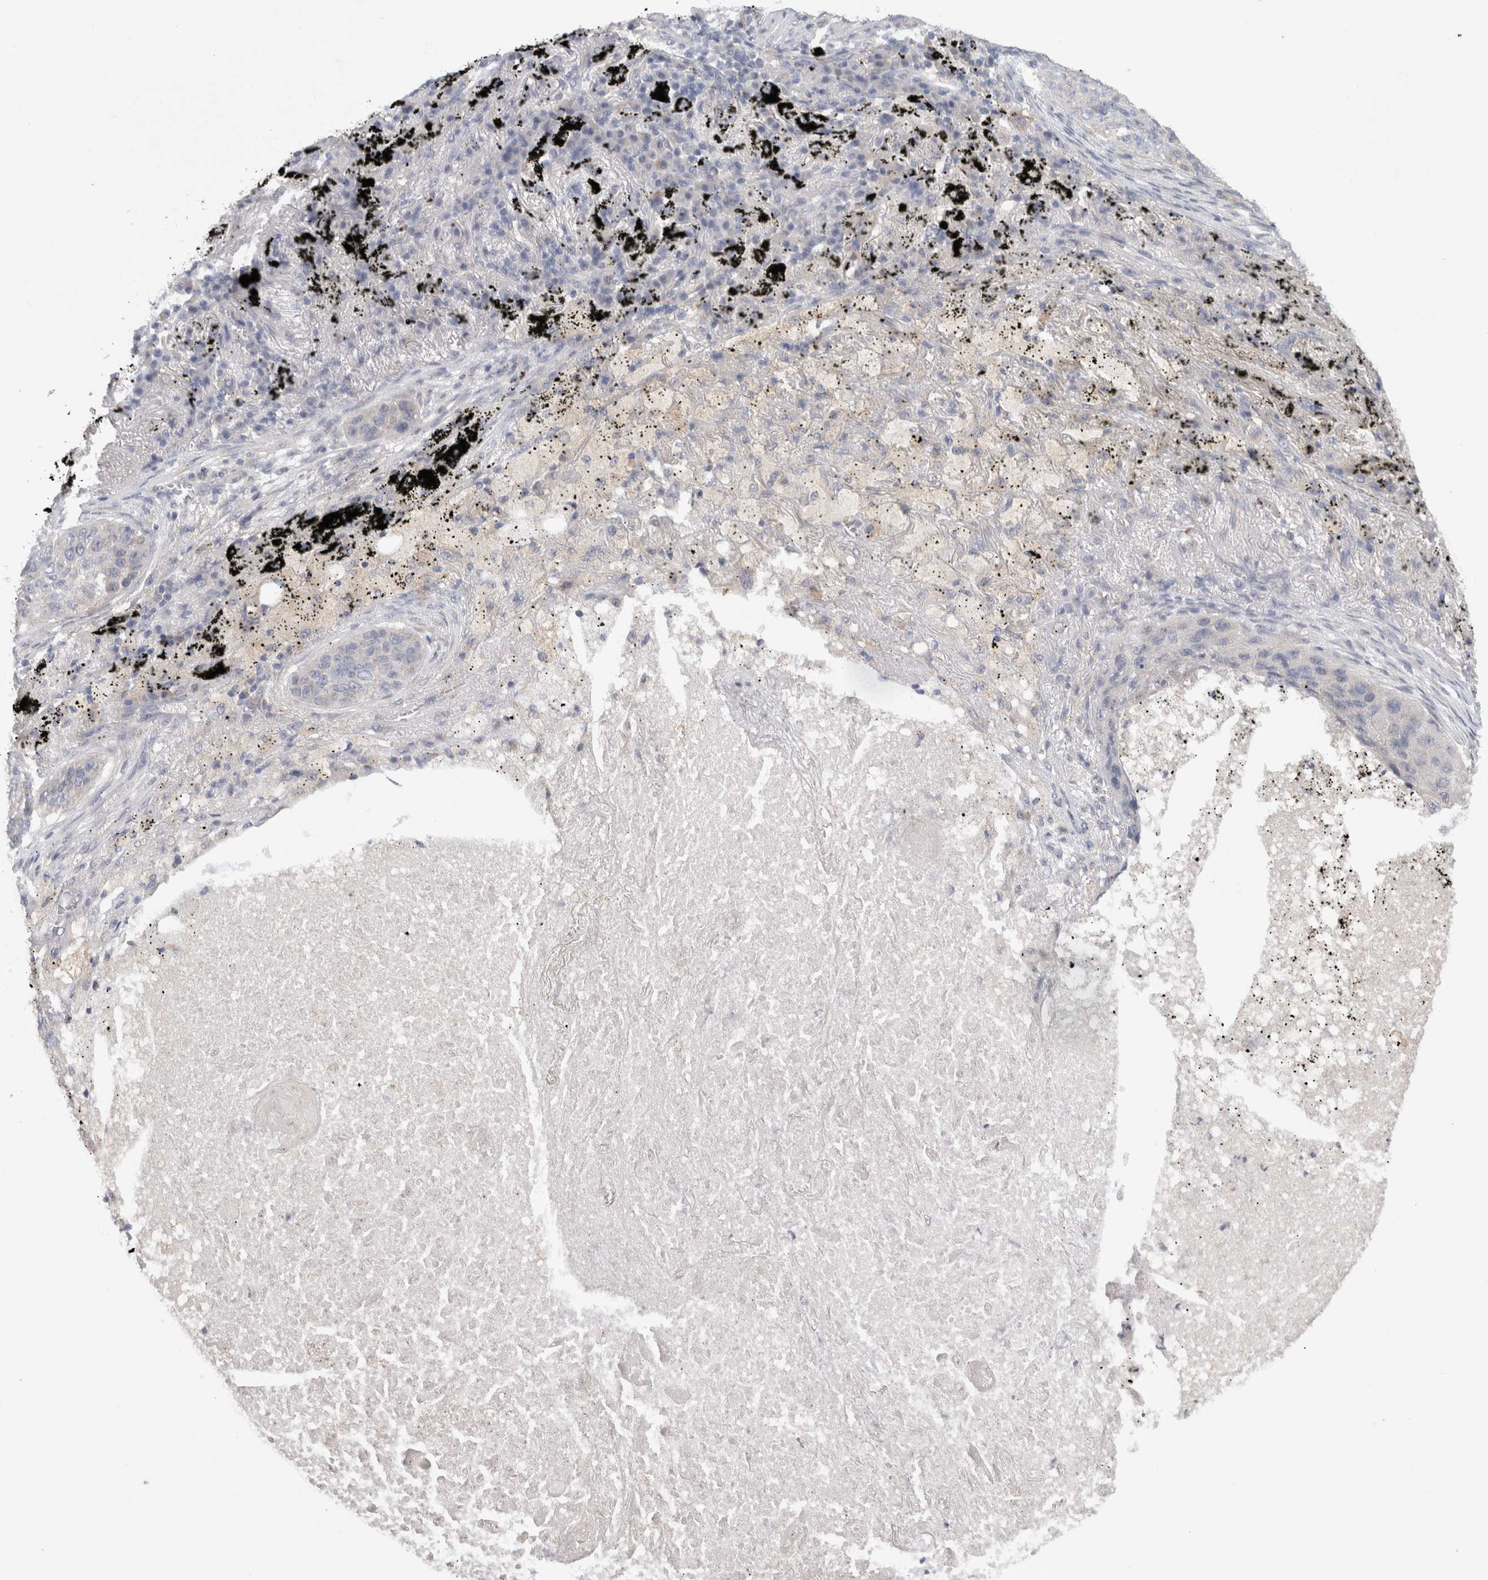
{"staining": {"intensity": "negative", "quantity": "none", "location": "none"}, "tissue": "lung cancer", "cell_type": "Tumor cells", "image_type": "cancer", "snomed": [{"axis": "morphology", "description": "Squamous cell carcinoma, NOS"}, {"axis": "topography", "description": "Lung"}], "caption": "Tumor cells show no significant expression in squamous cell carcinoma (lung). (Stains: DAB (3,3'-diaminobenzidine) immunohistochemistry with hematoxylin counter stain, Microscopy: brightfield microscopy at high magnification).", "gene": "RAB14", "patient": {"sex": "female", "age": 63}}